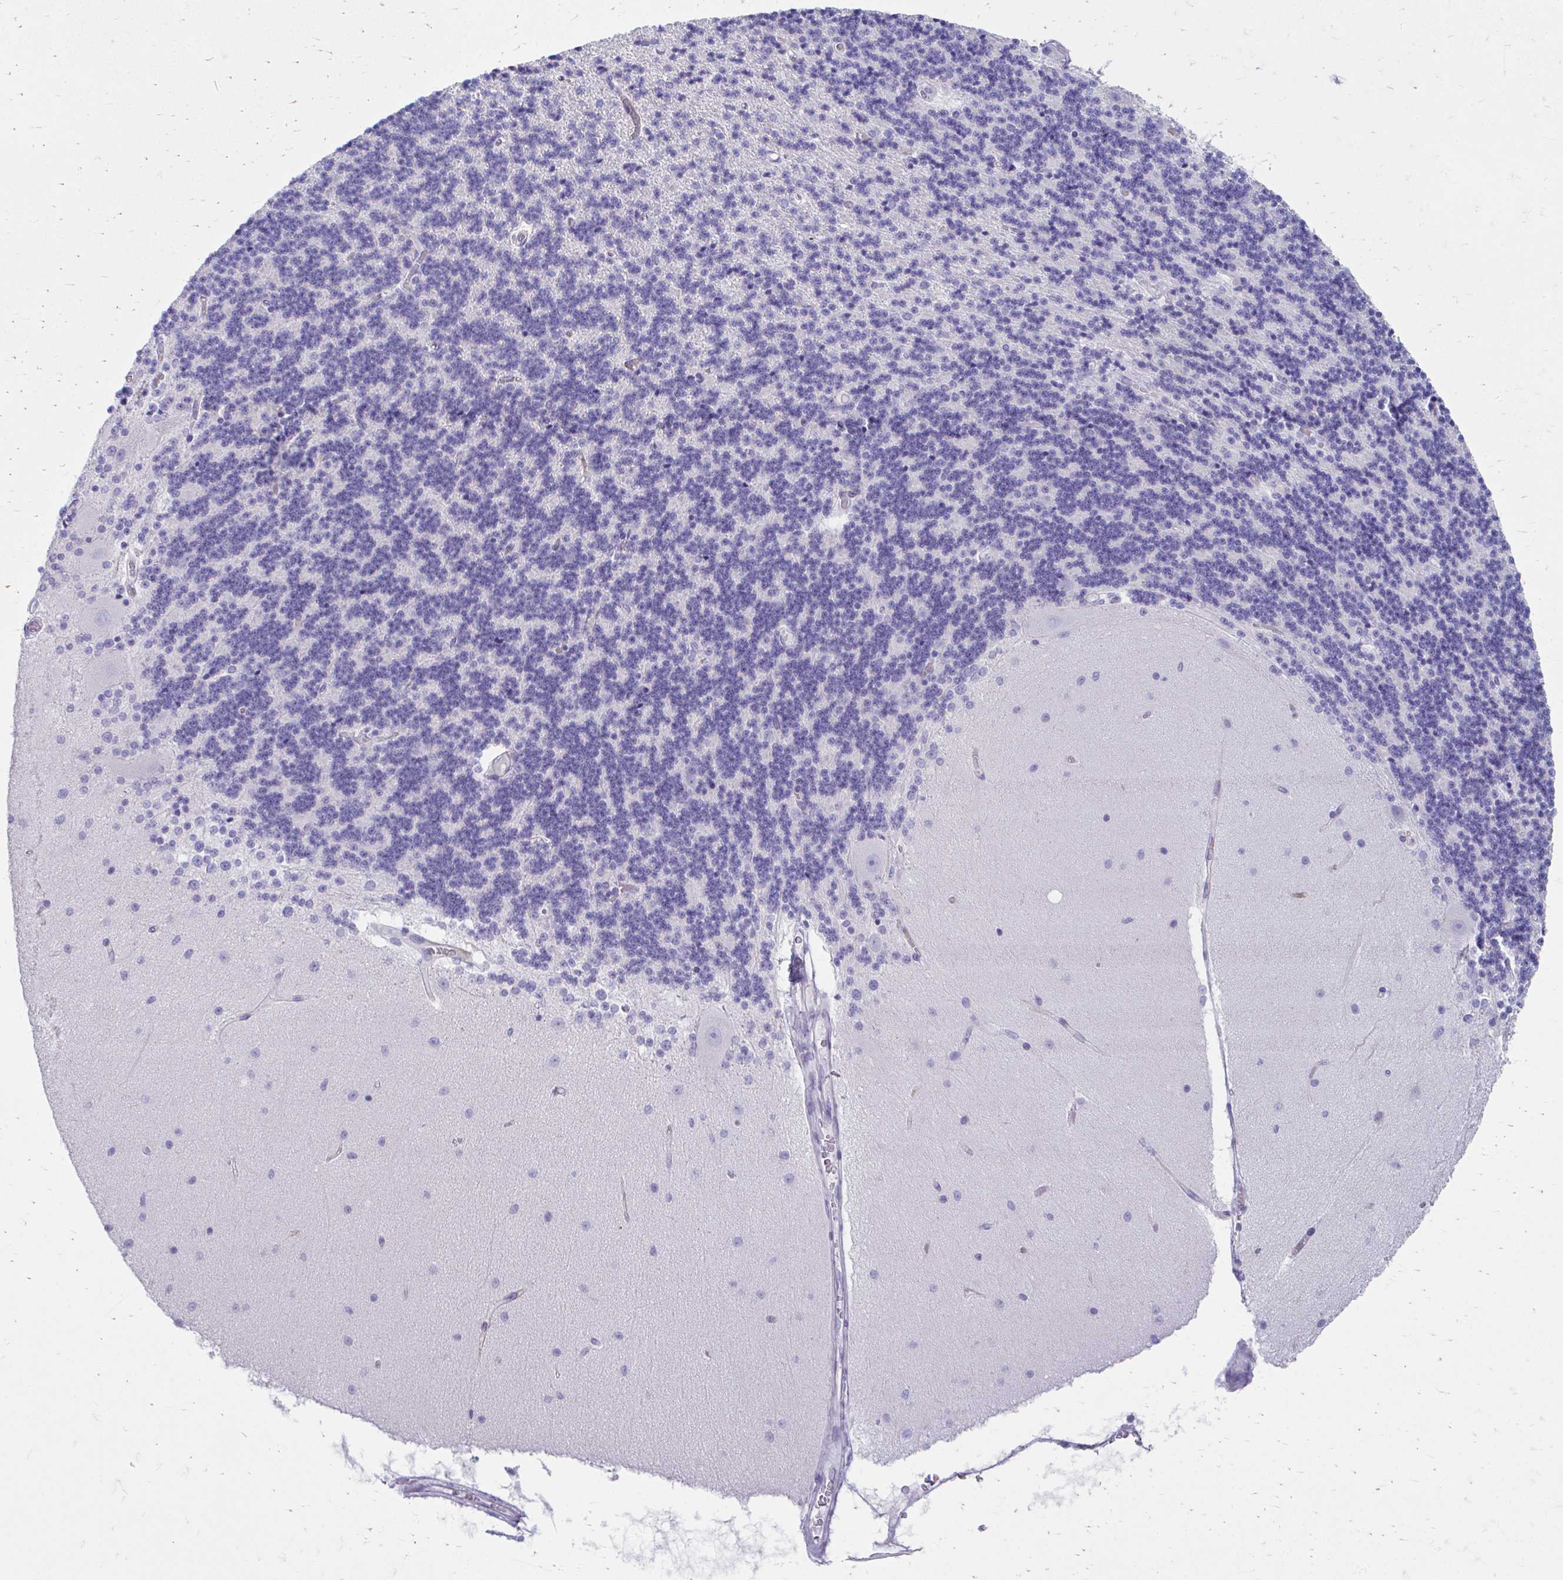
{"staining": {"intensity": "negative", "quantity": "none", "location": "none"}, "tissue": "cerebellum", "cell_type": "Cells in granular layer", "image_type": "normal", "snomed": [{"axis": "morphology", "description": "Normal tissue, NOS"}, {"axis": "topography", "description": "Cerebellum"}], "caption": "High magnification brightfield microscopy of normal cerebellum stained with DAB (3,3'-diaminobenzidine) (brown) and counterstained with hematoxylin (blue): cells in granular layer show no significant staining.", "gene": "ENSG00000285953", "patient": {"sex": "female", "age": 54}}